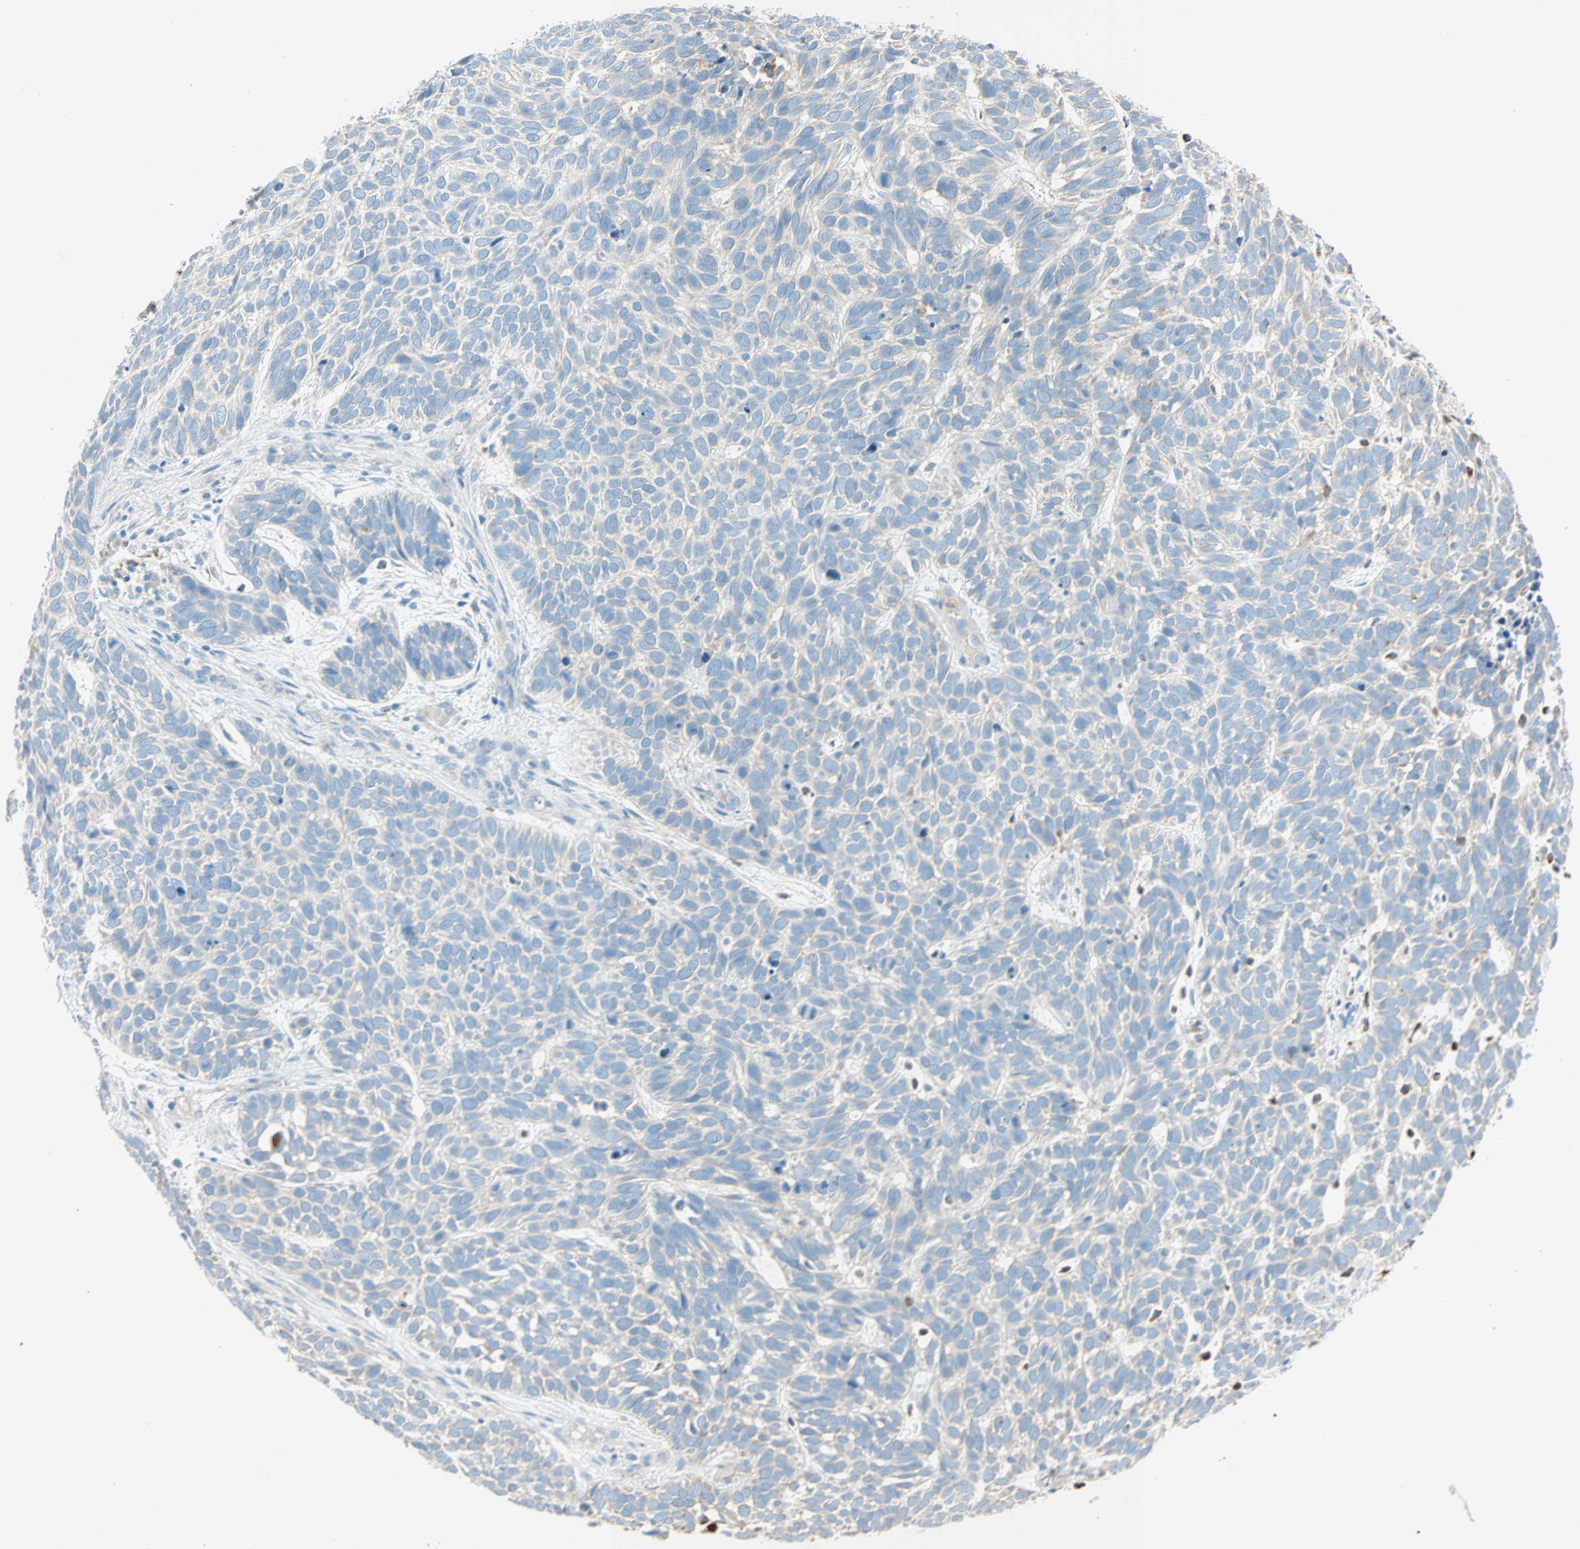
{"staining": {"intensity": "weak", "quantity": ">75%", "location": "cytoplasmic/membranous"}, "tissue": "skin cancer", "cell_type": "Tumor cells", "image_type": "cancer", "snomed": [{"axis": "morphology", "description": "Basal cell carcinoma"}, {"axis": "topography", "description": "Skin"}], "caption": "Weak cytoplasmic/membranous expression is present in about >75% of tumor cells in skin cancer. (DAB IHC with brightfield microscopy, high magnification).", "gene": "LY6G6F", "patient": {"sex": "male", "age": 87}}